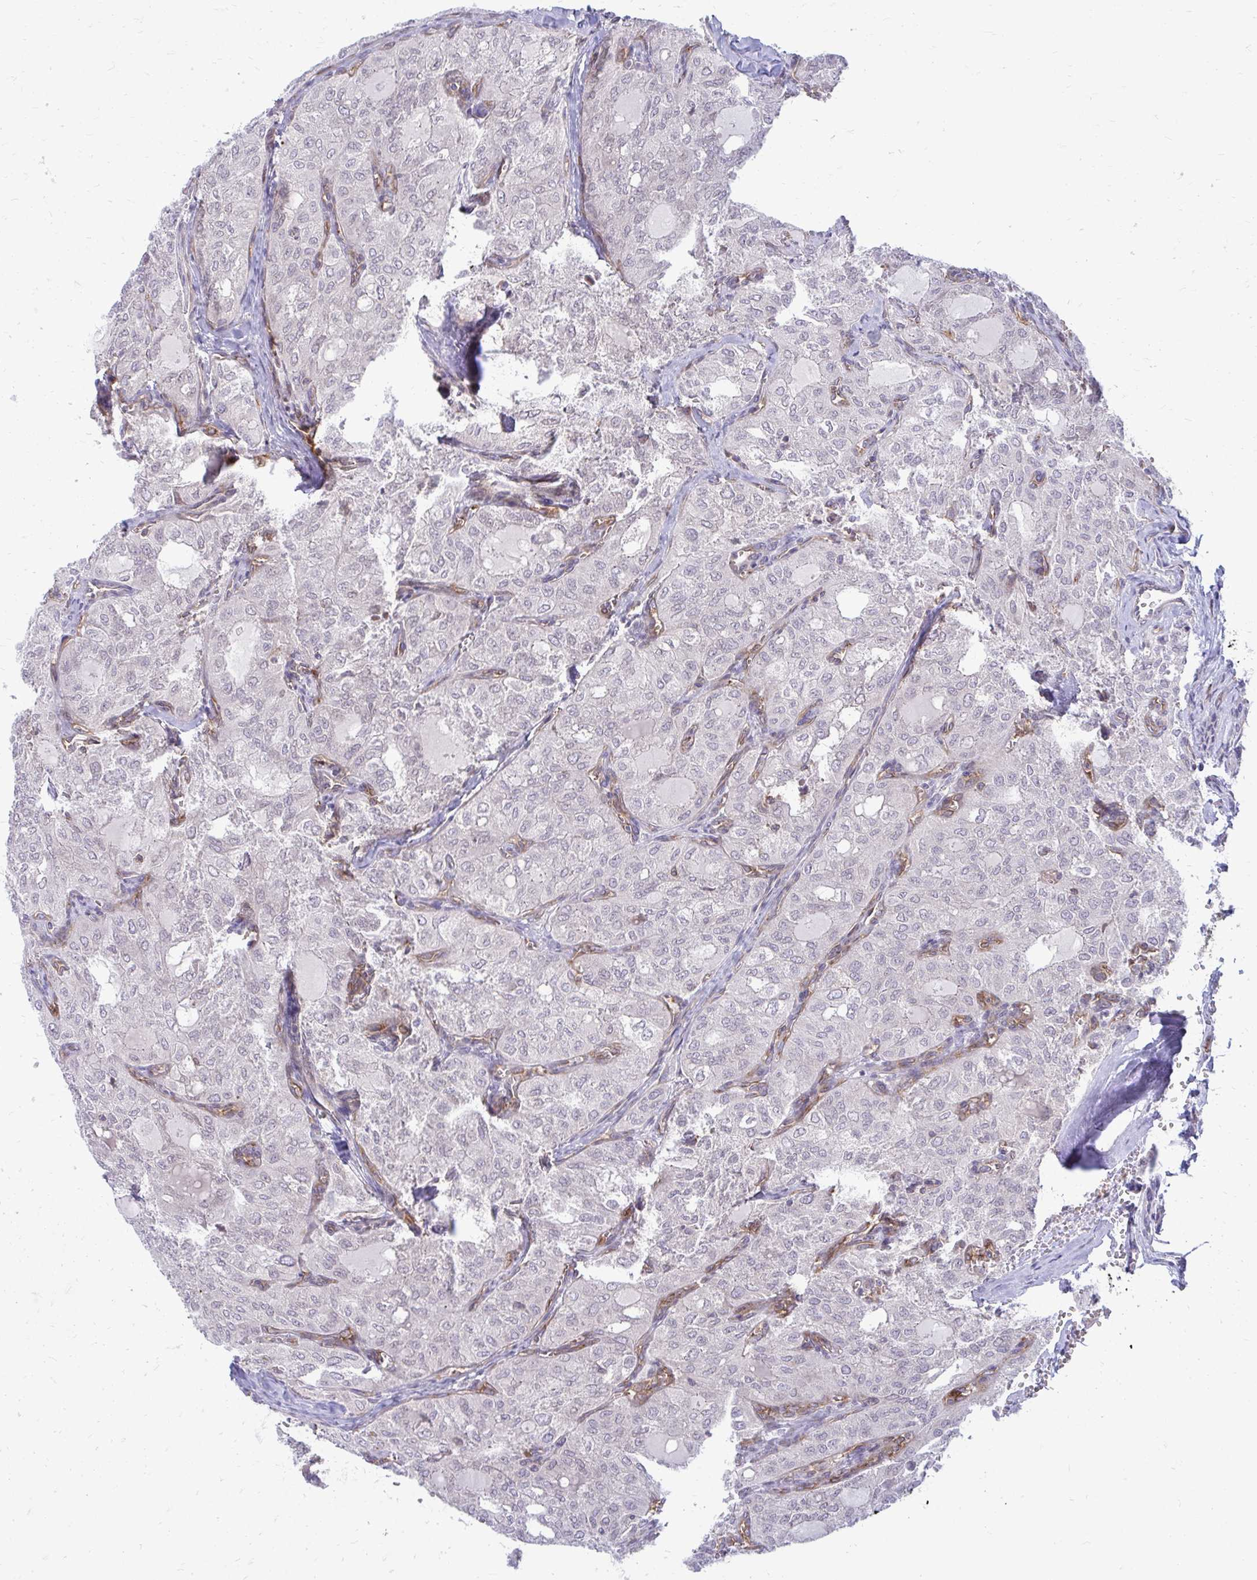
{"staining": {"intensity": "negative", "quantity": "none", "location": "none"}, "tissue": "thyroid cancer", "cell_type": "Tumor cells", "image_type": "cancer", "snomed": [{"axis": "morphology", "description": "Follicular adenoma carcinoma, NOS"}, {"axis": "topography", "description": "Thyroid gland"}], "caption": "A high-resolution micrograph shows immunohistochemistry staining of thyroid cancer, which reveals no significant staining in tumor cells. Brightfield microscopy of immunohistochemistry stained with DAB (brown) and hematoxylin (blue), captured at high magnification.", "gene": "ASAP1", "patient": {"sex": "male", "age": 75}}